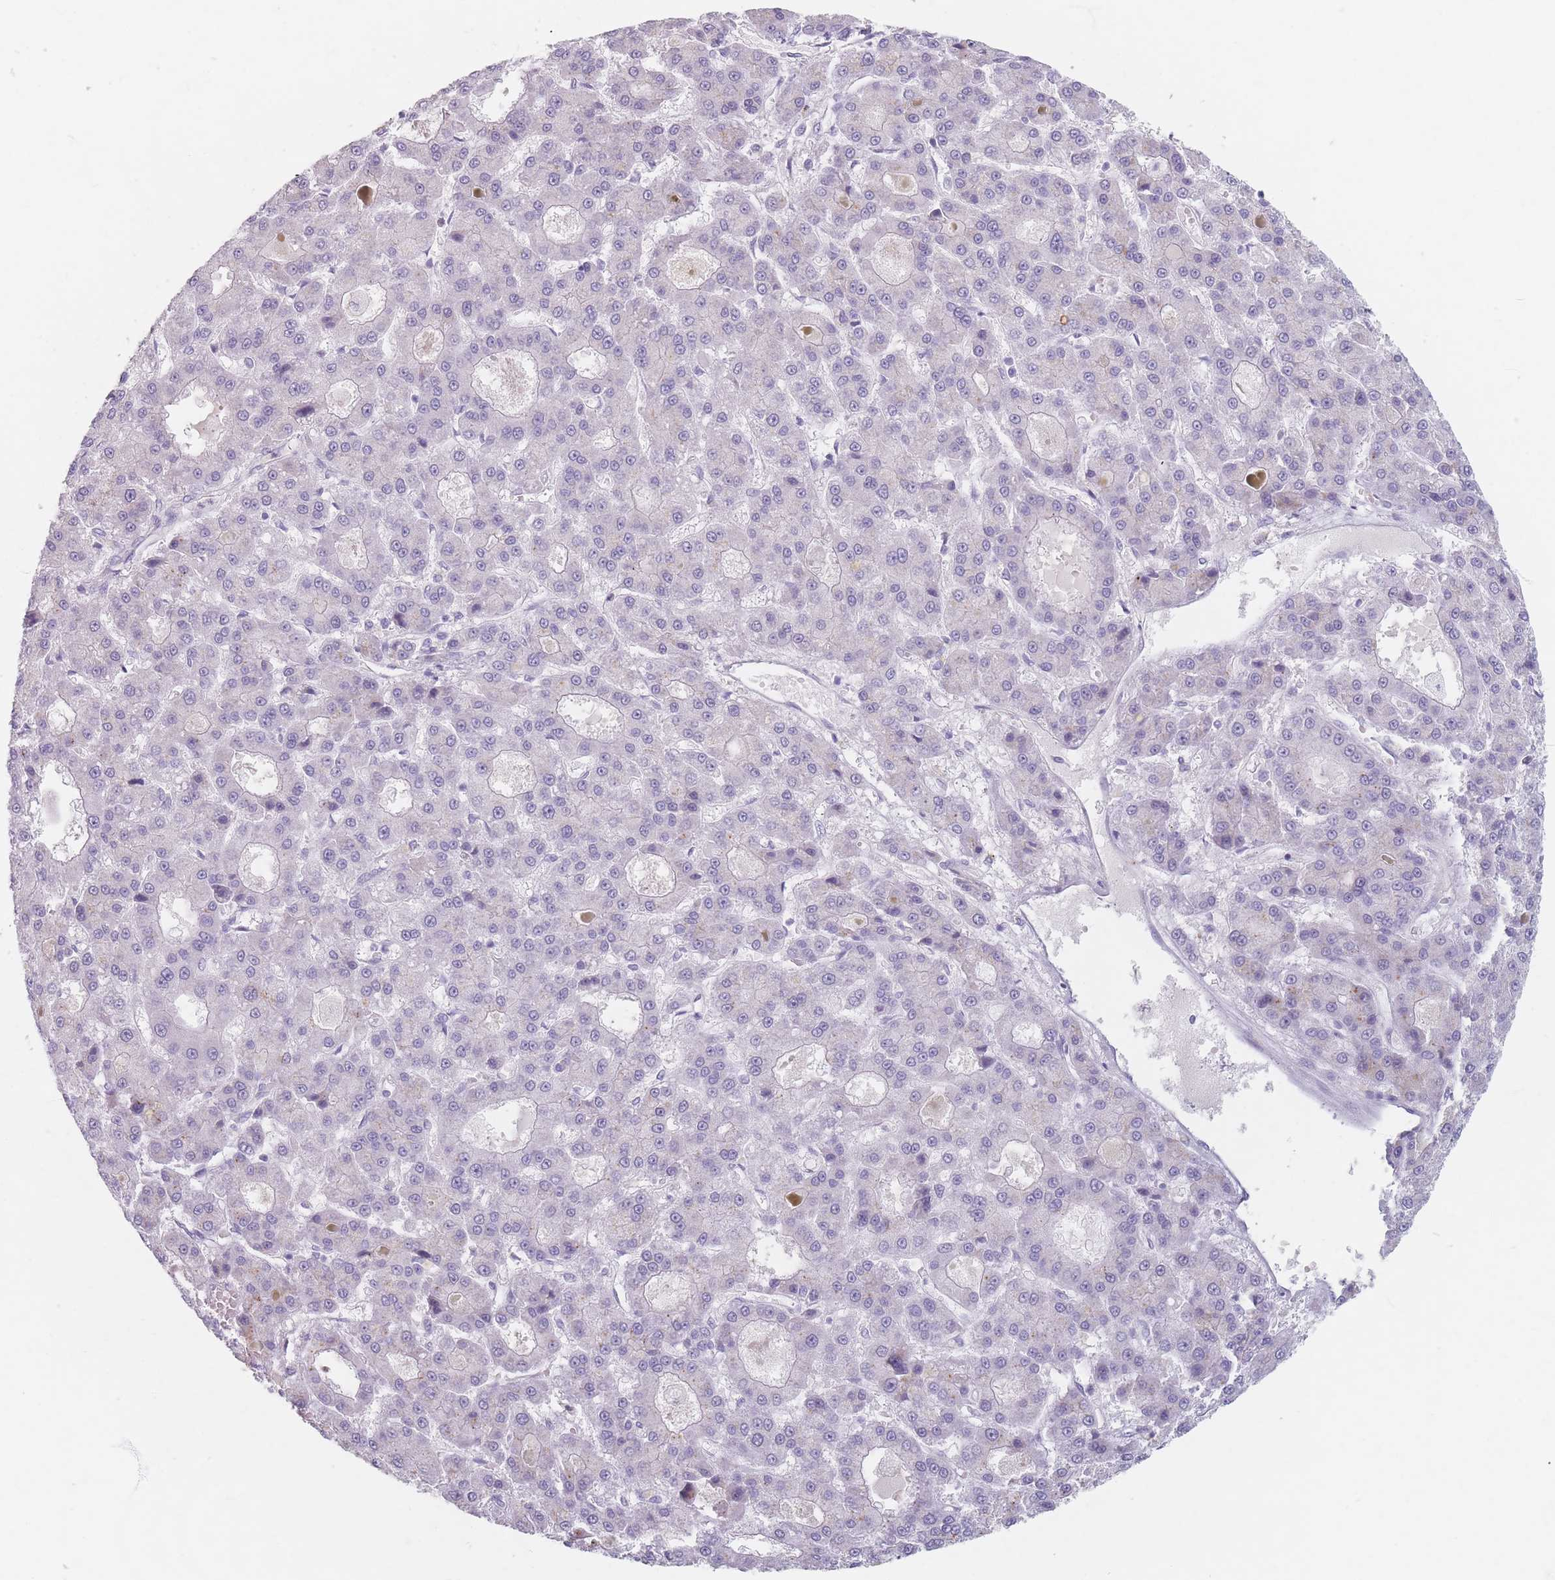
{"staining": {"intensity": "negative", "quantity": "none", "location": "none"}, "tissue": "liver cancer", "cell_type": "Tumor cells", "image_type": "cancer", "snomed": [{"axis": "morphology", "description": "Carcinoma, Hepatocellular, NOS"}, {"axis": "topography", "description": "Liver"}], "caption": "Protein analysis of liver cancer displays no significant expression in tumor cells.", "gene": "PIGM", "patient": {"sex": "male", "age": 70}}